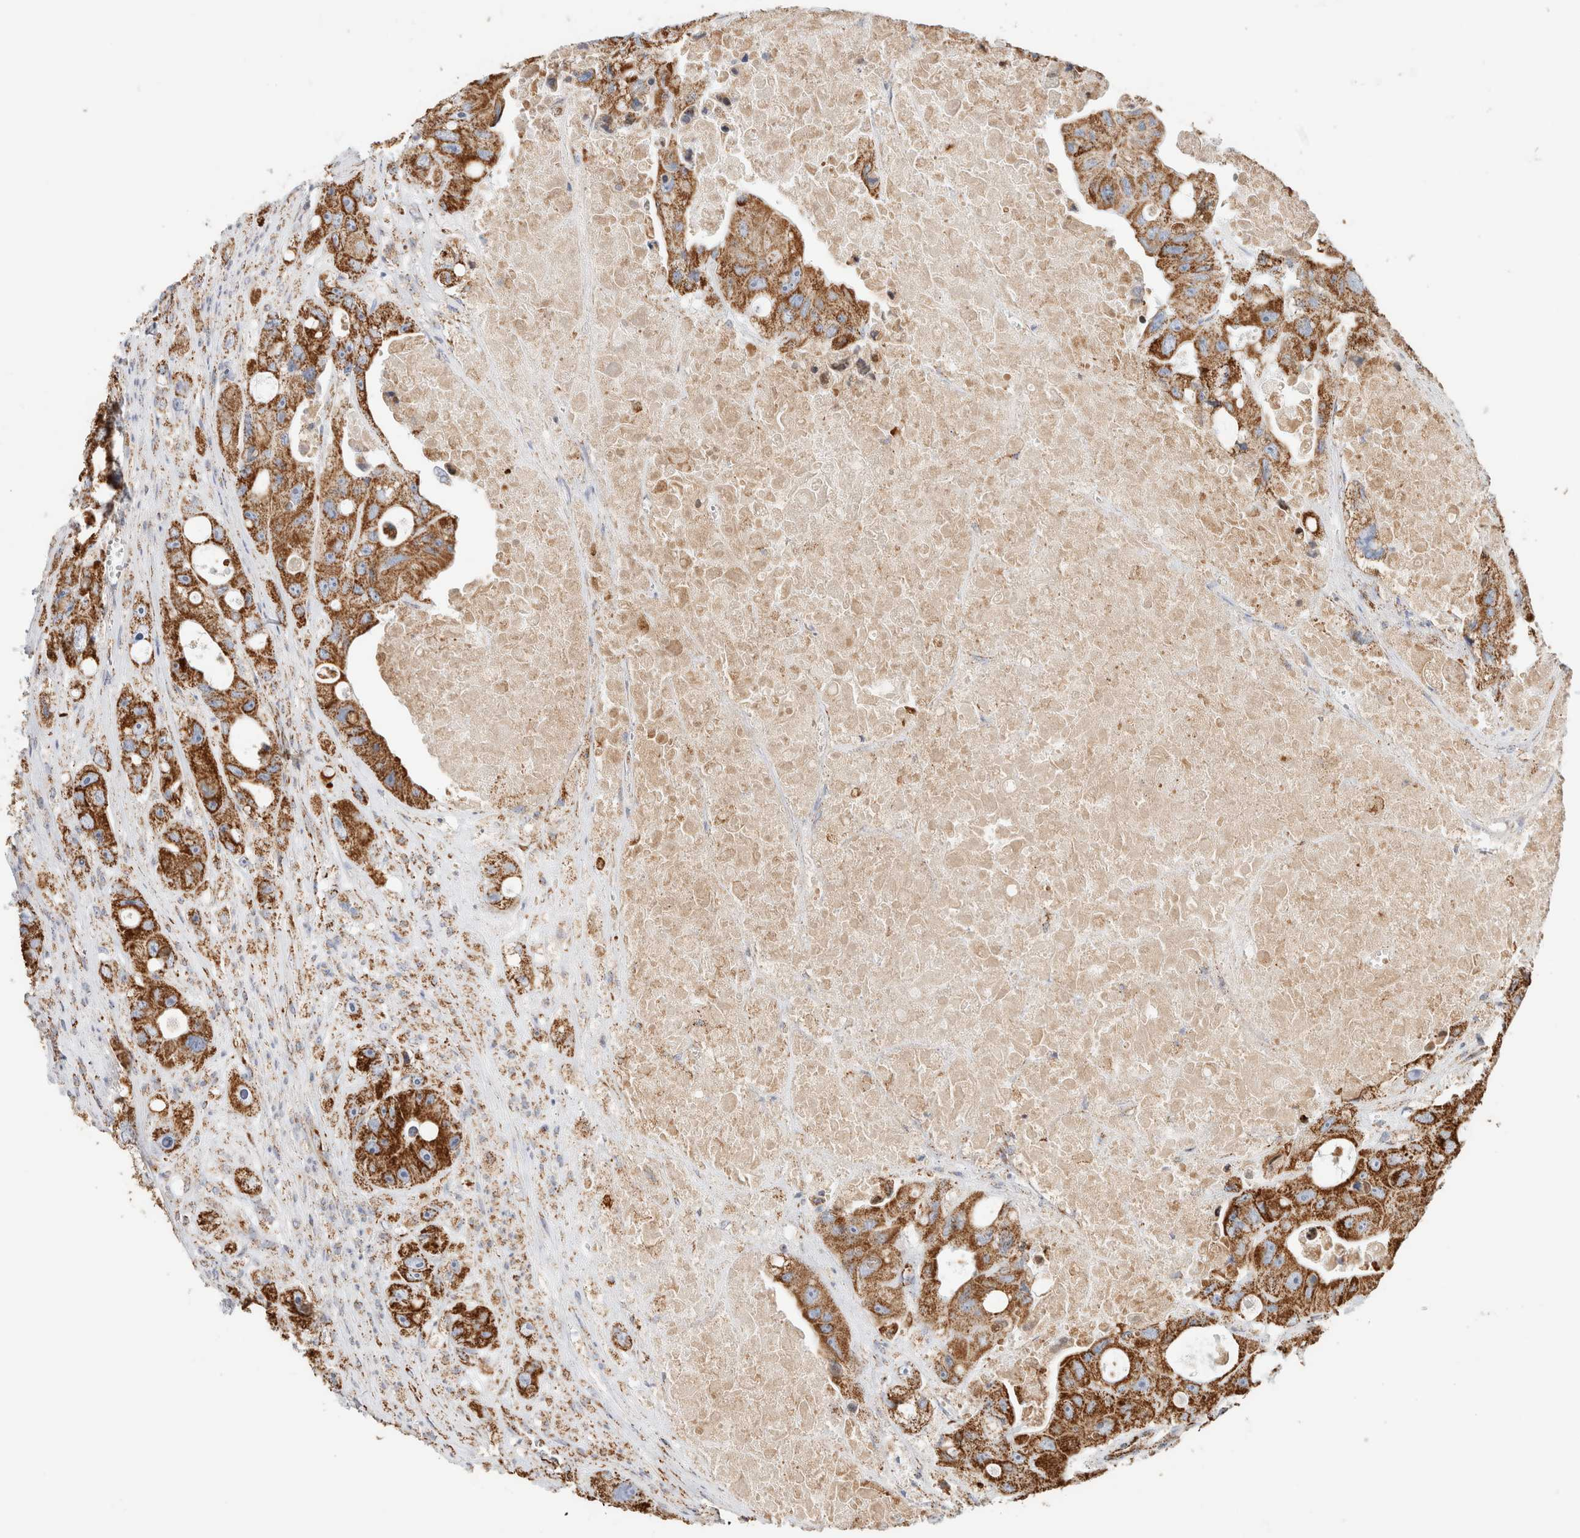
{"staining": {"intensity": "strong", "quantity": ">75%", "location": "cytoplasmic/membranous"}, "tissue": "colorectal cancer", "cell_type": "Tumor cells", "image_type": "cancer", "snomed": [{"axis": "morphology", "description": "Adenocarcinoma, NOS"}, {"axis": "topography", "description": "Colon"}], "caption": "The immunohistochemical stain shows strong cytoplasmic/membranous staining in tumor cells of colorectal cancer (adenocarcinoma) tissue.", "gene": "C1QBP", "patient": {"sex": "female", "age": 46}}